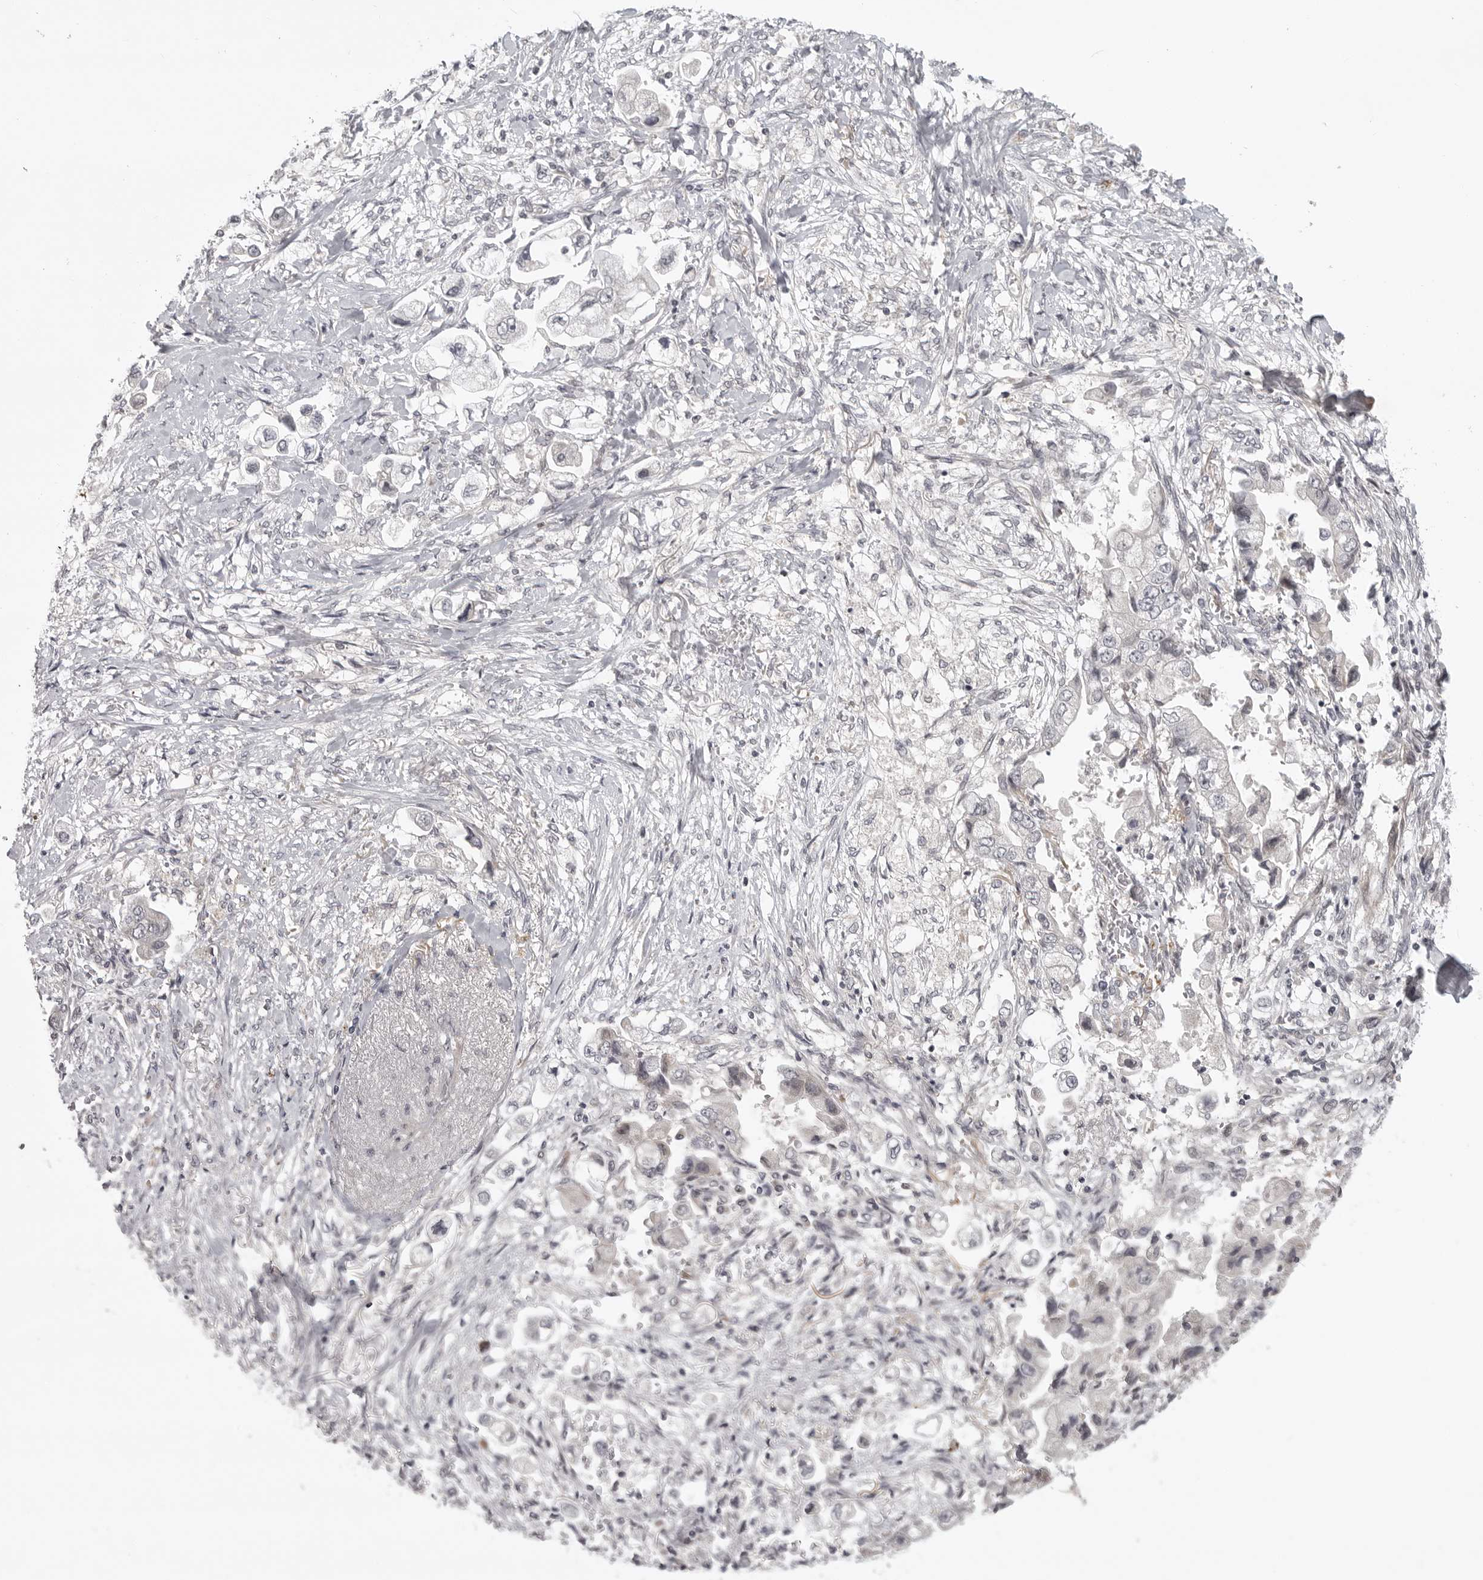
{"staining": {"intensity": "negative", "quantity": "none", "location": "none"}, "tissue": "stomach cancer", "cell_type": "Tumor cells", "image_type": "cancer", "snomed": [{"axis": "morphology", "description": "Adenocarcinoma, NOS"}, {"axis": "topography", "description": "Stomach"}], "caption": "Immunohistochemistry micrograph of neoplastic tissue: human stomach adenocarcinoma stained with DAB demonstrates no significant protein staining in tumor cells. (DAB immunohistochemistry visualized using brightfield microscopy, high magnification).", "gene": "CD300LD", "patient": {"sex": "male", "age": 62}}